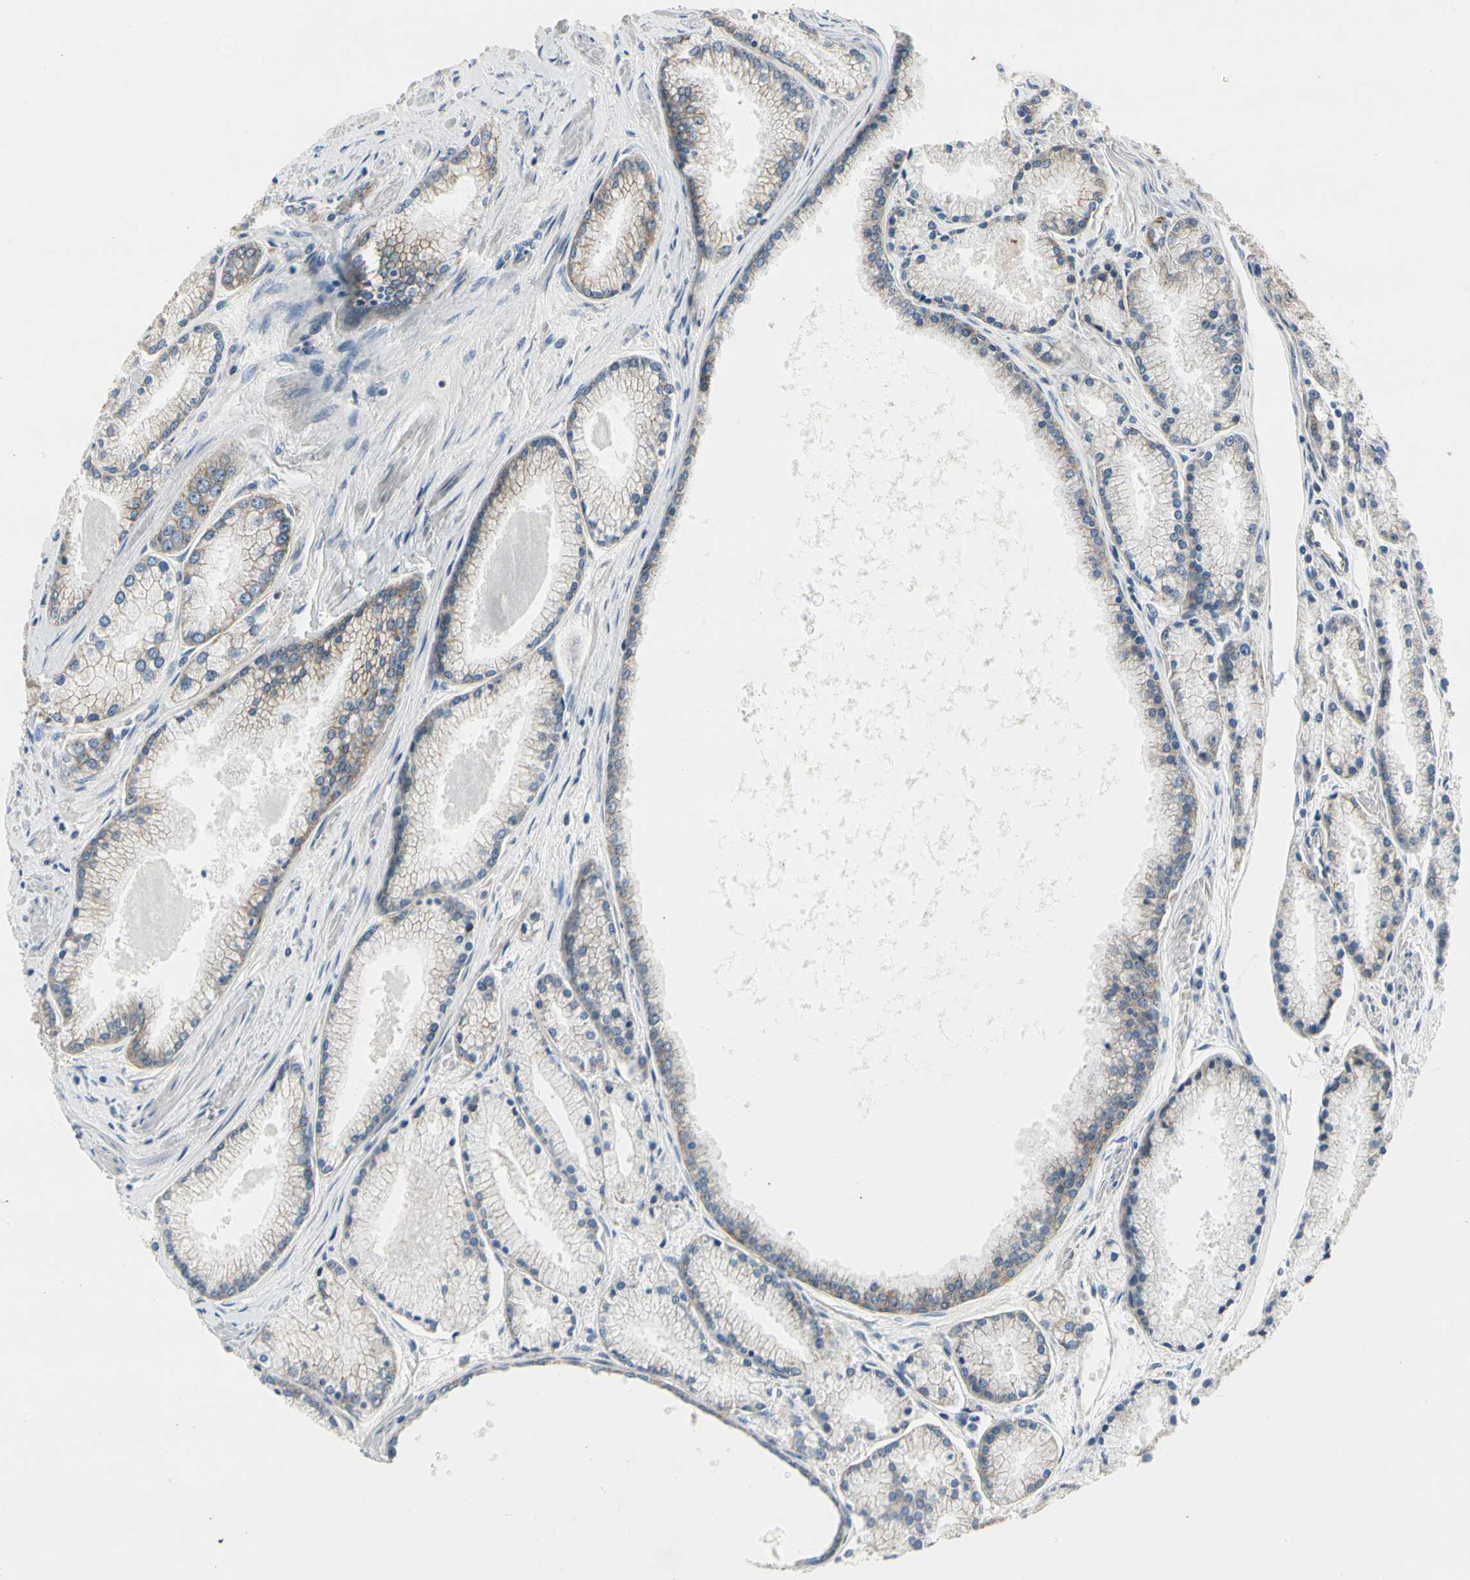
{"staining": {"intensity": "negative", "quantity": "none", "location": "none"}, "tissue": "prostate cancer", "cell_type": "Tumor cells", "image_type": "cancer", "snomed": [{"axis": "morphology", "description": "Adenocarcinoma, High grade"}, {"axis": "topography", "description": "Prostate"}], "caption": "A high-resolution histopathology image shows IHC staining of high-grade adenocarcinoma (prostate), which reveals no significant staining in tumor cells. Brightfield microscopy of immunohistochemistry stained with DAB (brown) and hematoxylin (blue), captured at high magnification.", "gene": "LGR6", "patient": {"sex": "male", "age": 61}}